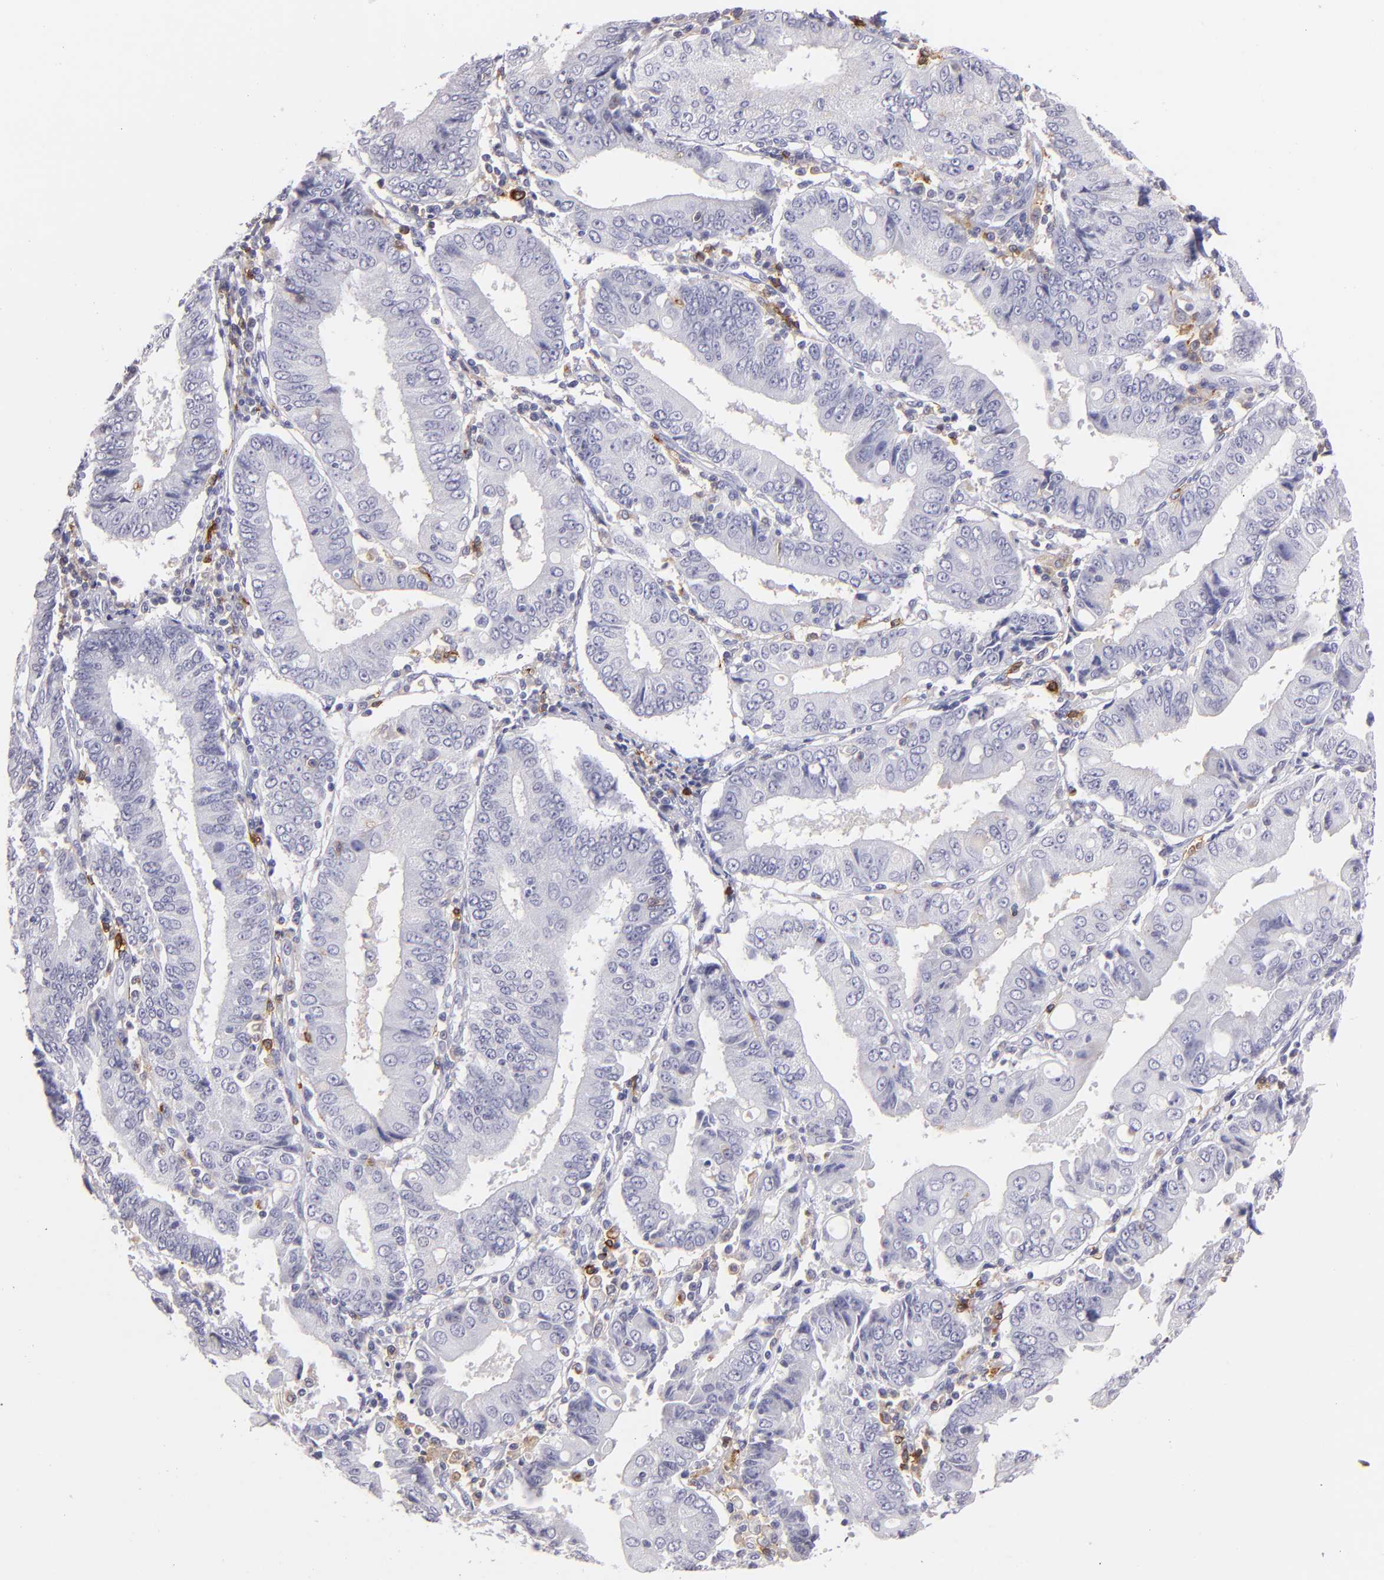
{"staining": {"intensity": "negative", "quantity": "none", "location": "none"}, "tissue": "endometrial cancer", "cell_type": "Tumor cells", "image_type": "cancer", "snomed": [{"axis": "morphology", "description": "Adenocarcinoma, NOS"}, {"axis": "topography", "description": "Endometrium"}], "caption": "Immunohistochemical staining of human adenocarcinoma (endometrial) demonstrates no significant positivity in tumor cells. (DAB (3,3'-diaminobenzidine) IHC visualized using brightfield microscopy, high magnification).", "gene": "IL2RA", "patient": {"sex": "female", "age": 75}}